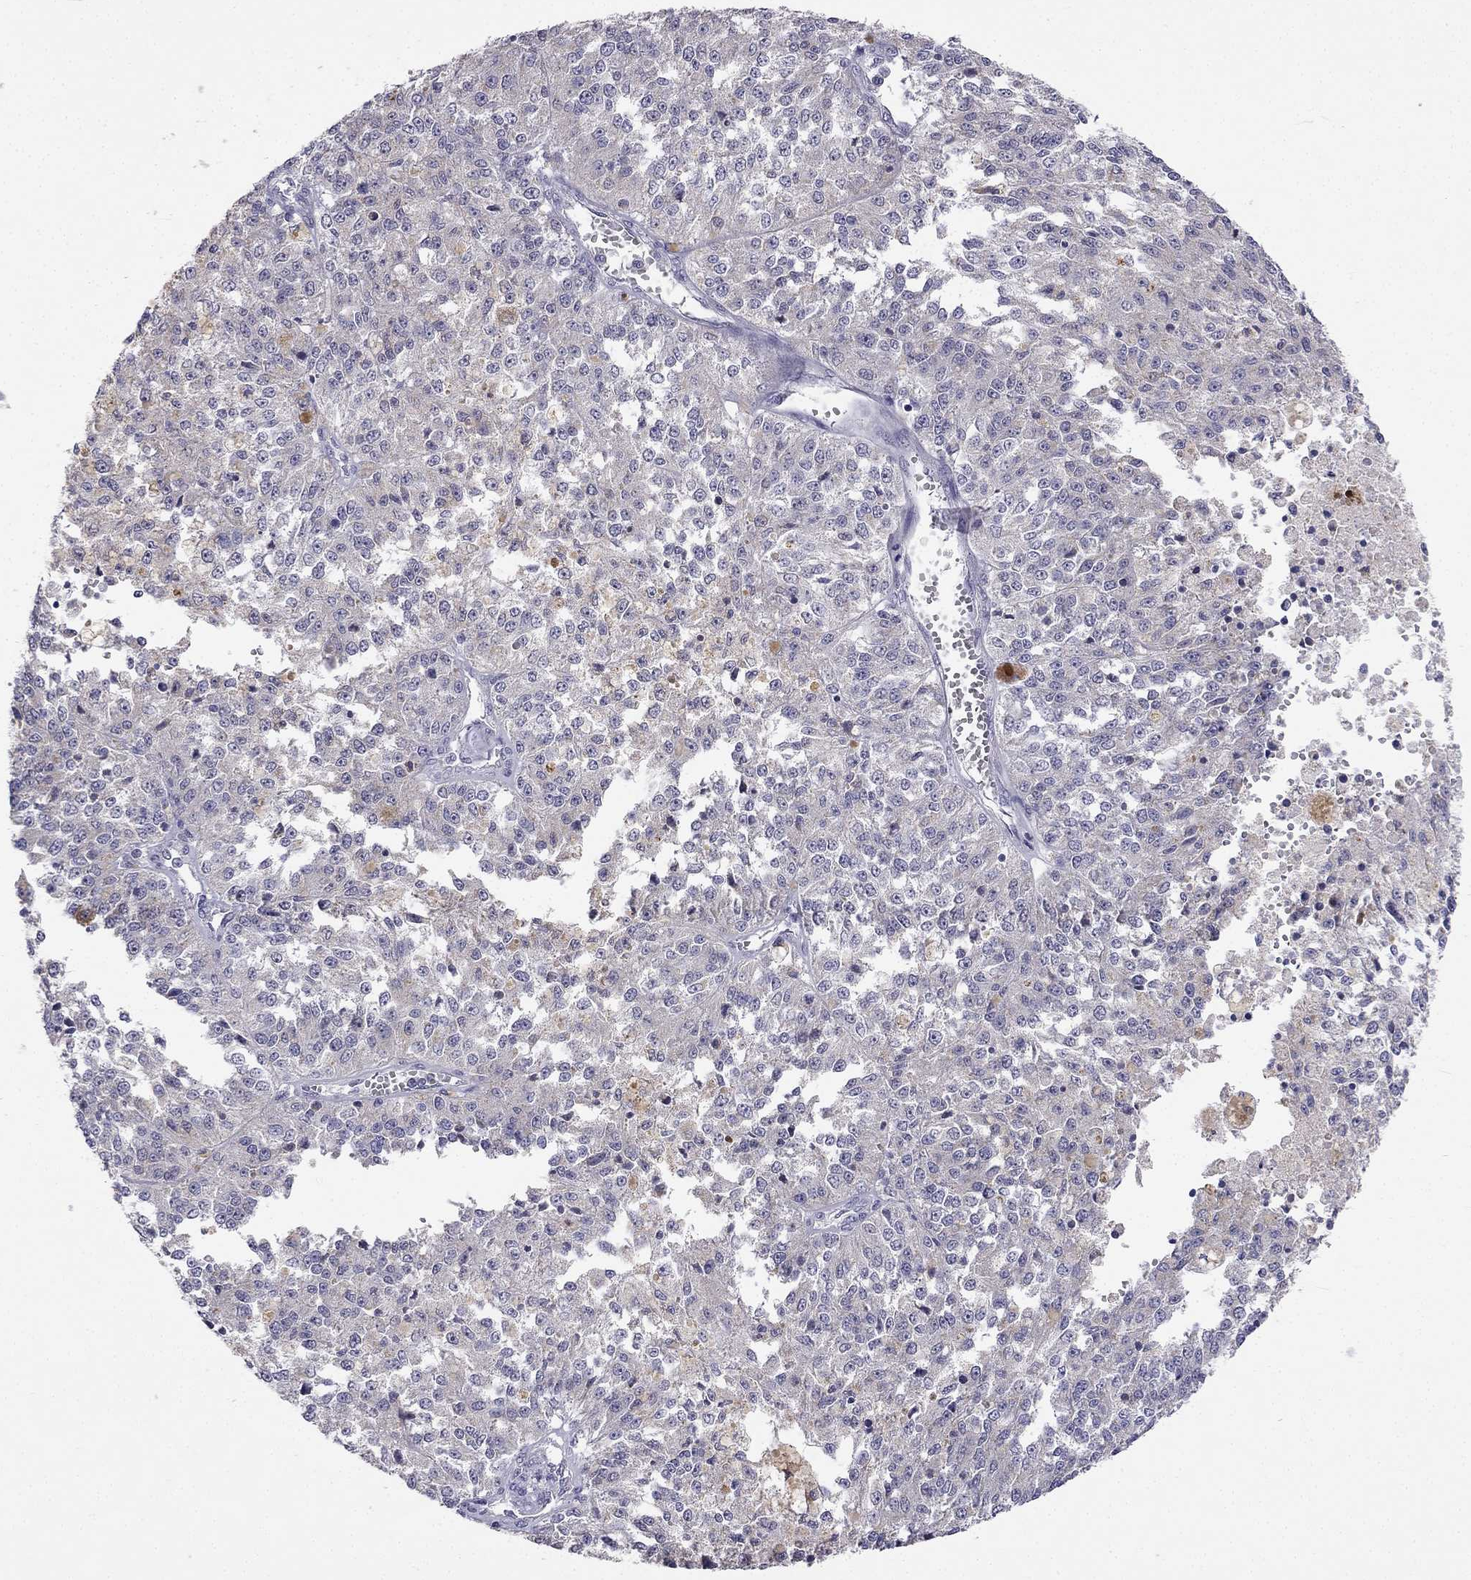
{"staining": {"intensity": "negative", "quantity": "none", "location": "none"}, "tissue": "melanoma", "cell_type": "Tumor cells", "image_type": "cancer", "snomed": [{"axis": "morphology", "description": "Malignant melanoma, Metastatic site"}, {"axis": "topography", "description": "Lymph node"}], "caption": "DAB immunohistochemical staining of melanoma exhibits no significant expression in tumor cells. (DAB (3,3'-diaminobenzidine) IHC visualized using brightfield microscopy, high magnification).", "gene": "C5orf49", "patient": {"sex": "female", "age": 64}}